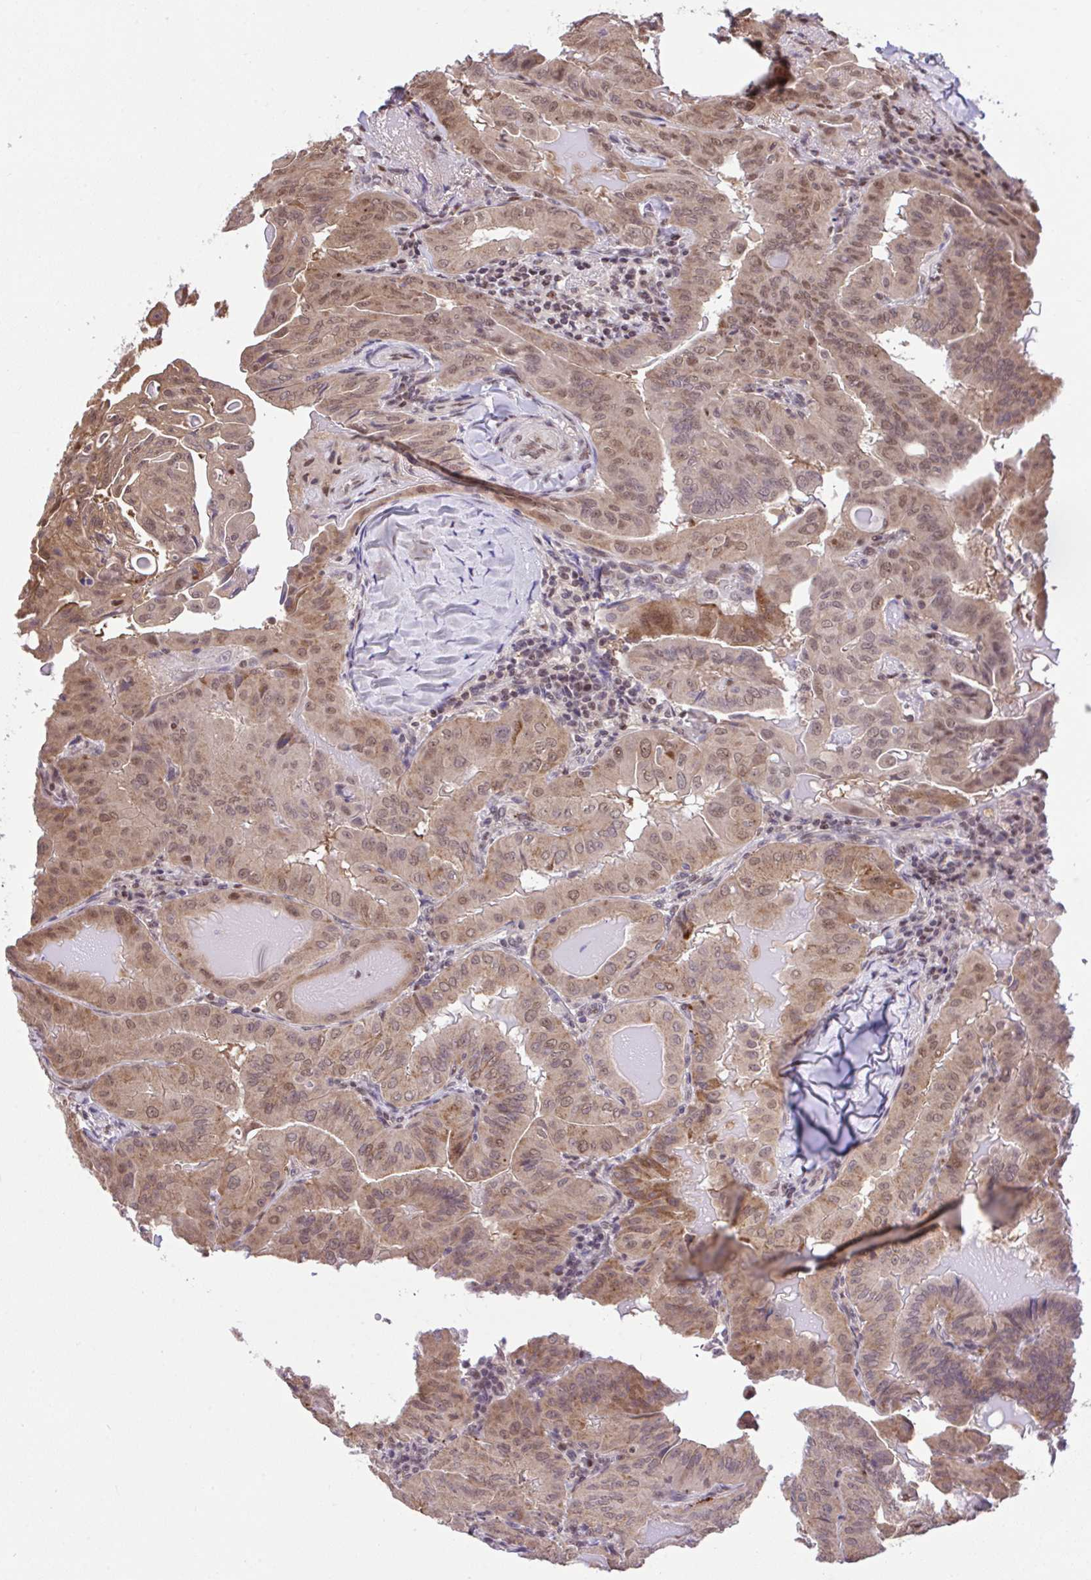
{"staining": {"intensity": "moderate", "quantity": ">75%", "location": "cytoplasmic/membranous,nuclear"}, "tissue": "thyroid cancer", "cell_type": "Tumor cells", "image_type": "cancer", "snomed": [{"axis": "morphology", "description": "Papillary adenocarcinoma, NOS"}, {"axis": "topography", "description": "Thyroid gland"}], "caption": "Immunohistochemistry (IHC) (DAB (3,3'-diaminobenzidine)) staining of human papillary adenocarcinoma (thyroid) reveals moderate cytoplasmic/membranous and nuclear protein positivity in approximately >75% of tumor cells. Using DAB (3,3'-diaminobenzidine) (brown) and hematoxylin (blue) stains, captured at high magnification using brightfield microscopy.", "gene": "GLIS3", "patient": {"sex": "female", "age": 68}}